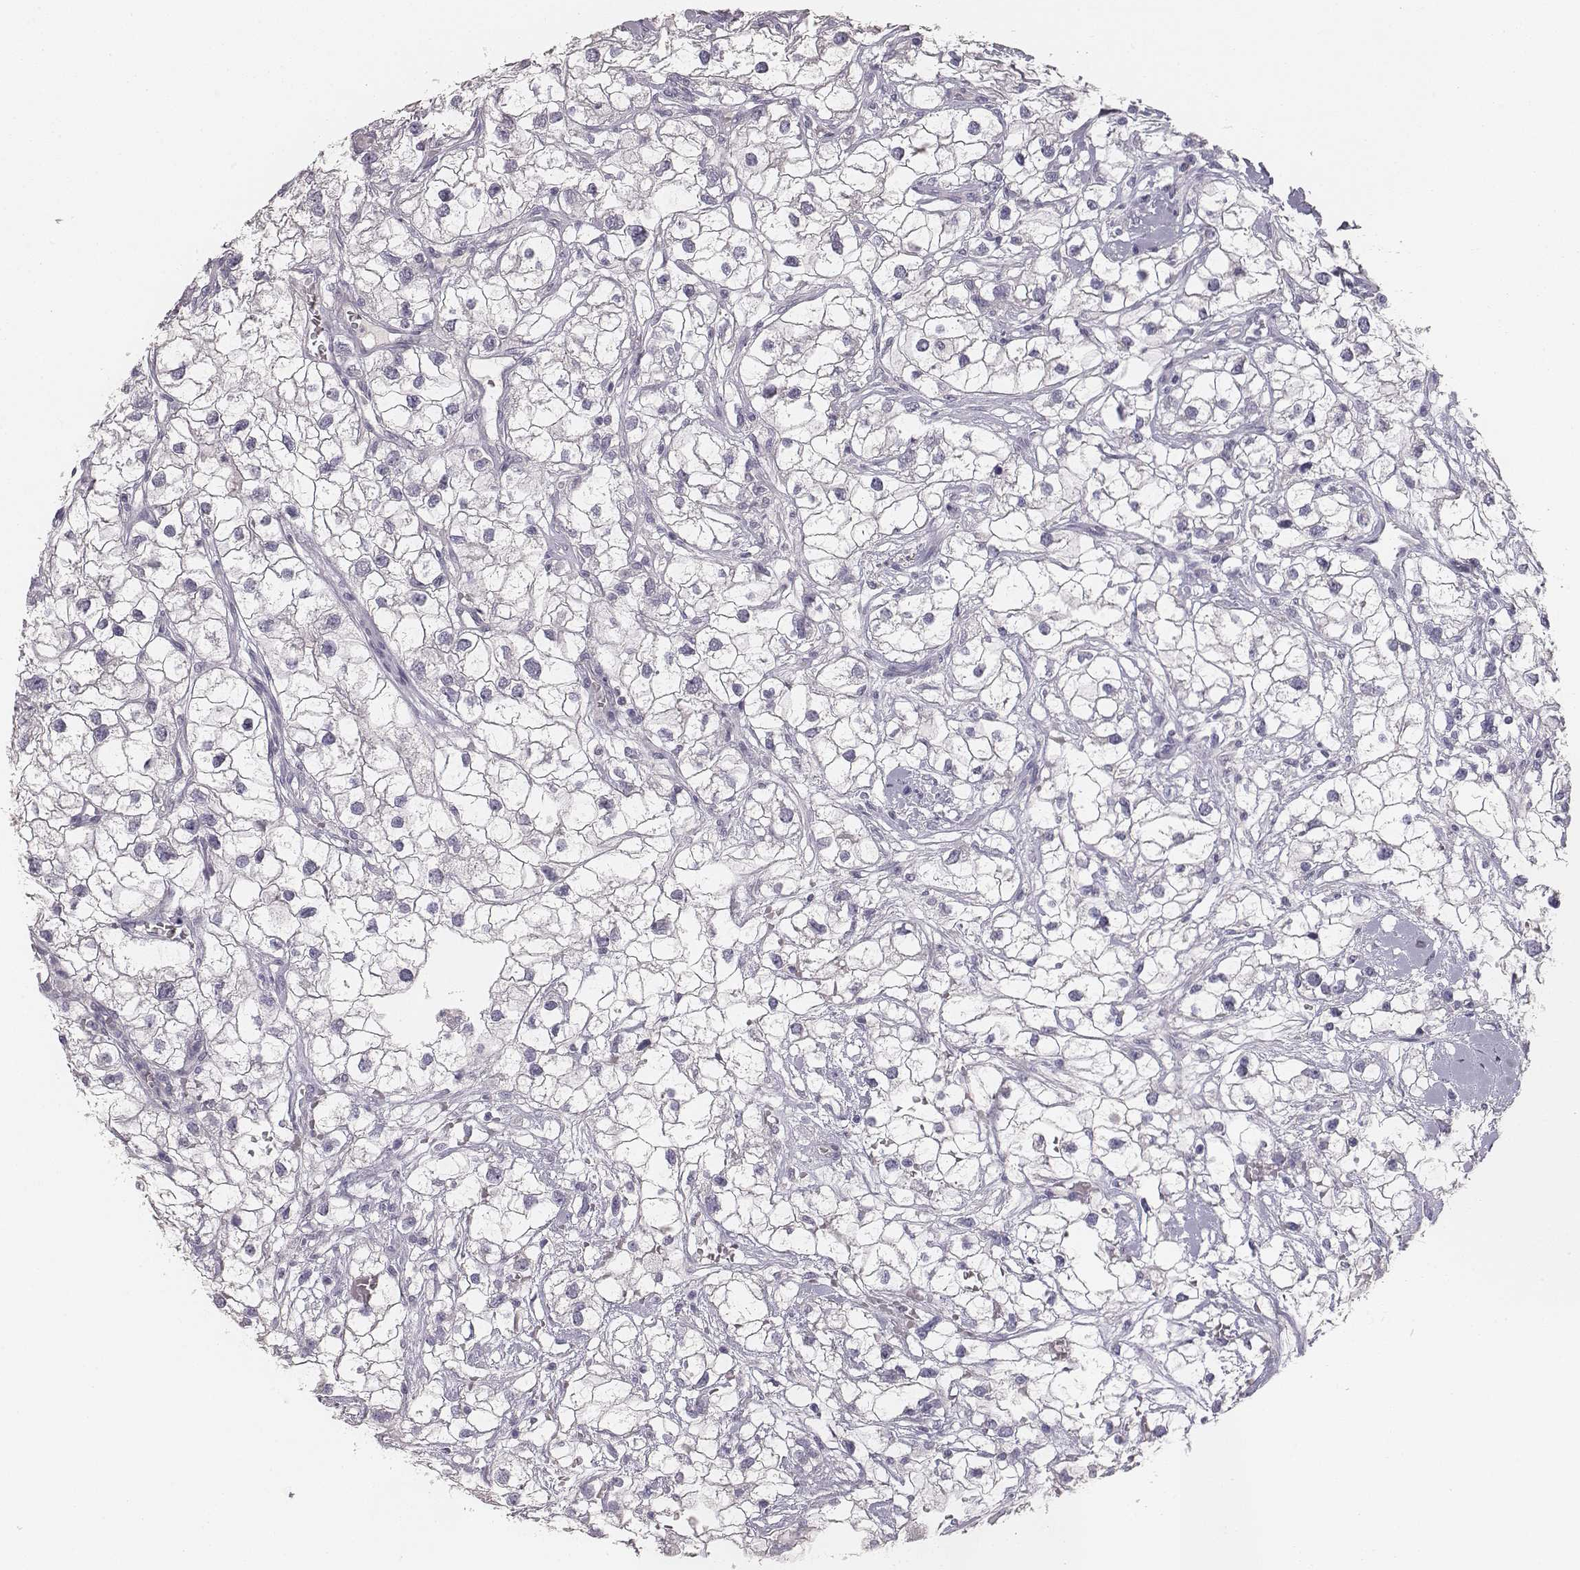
{"staining": {"intensity": "negative", "quantity": "none", "location": "none"}, "tissue": "renal cancer", "cell_type": "Tumor cells", "image_type": "cancer", "snomed": [{"axis": "morphology", "description": "Adenocarcinoma, NOS"}, {"axis": "topography", "description": "Kidney"}], "caption": "Human renal cancer stained for a protein using IHC displays no staining in tumor cells.", "gene": "MYH6", "patient": {"sex": "male", "age": 59}}